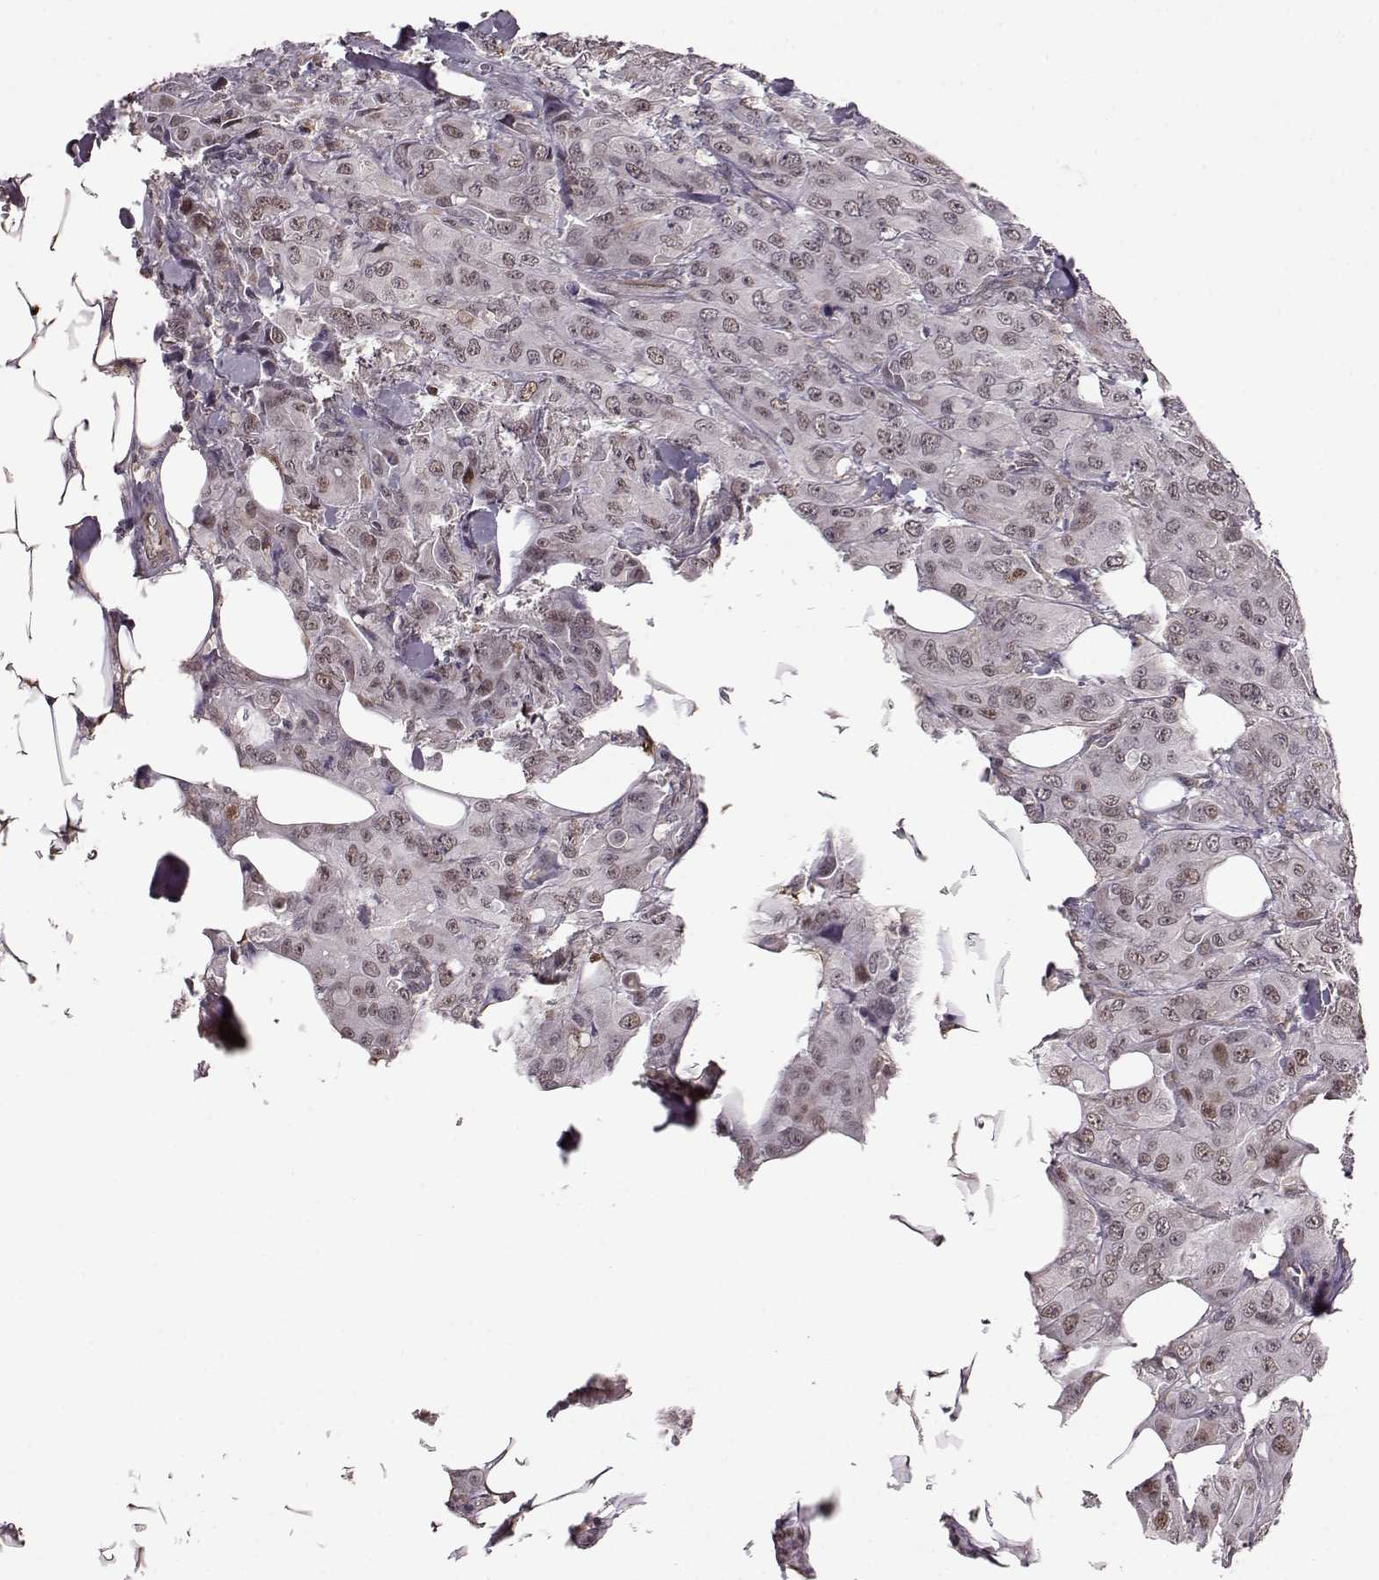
{"staining": {"intensity": "moderate", "quantity": "25%-75%", "location": "nuclear"}, "tissue": "breast cancer", "cell_type": "Tumor cells", "image_type": "cancer", "snomed": [{"axis": "morphology", "description": "Duct carcinoma"}, {"axis": "topography", "description": "Breast"}], "caption": "Protein analysis of breast cancer tissue demonstrates moderate nuclear positivity in about 25%-75% of tumor cells. (Stains: DAB (3,3'-diaminobenzidine) in brown, nuclei in blue, Microscopy: brightfield microscopy at high magnification).", "gene": "KLF6", "patient": {"sex": "female", "age": 43}}